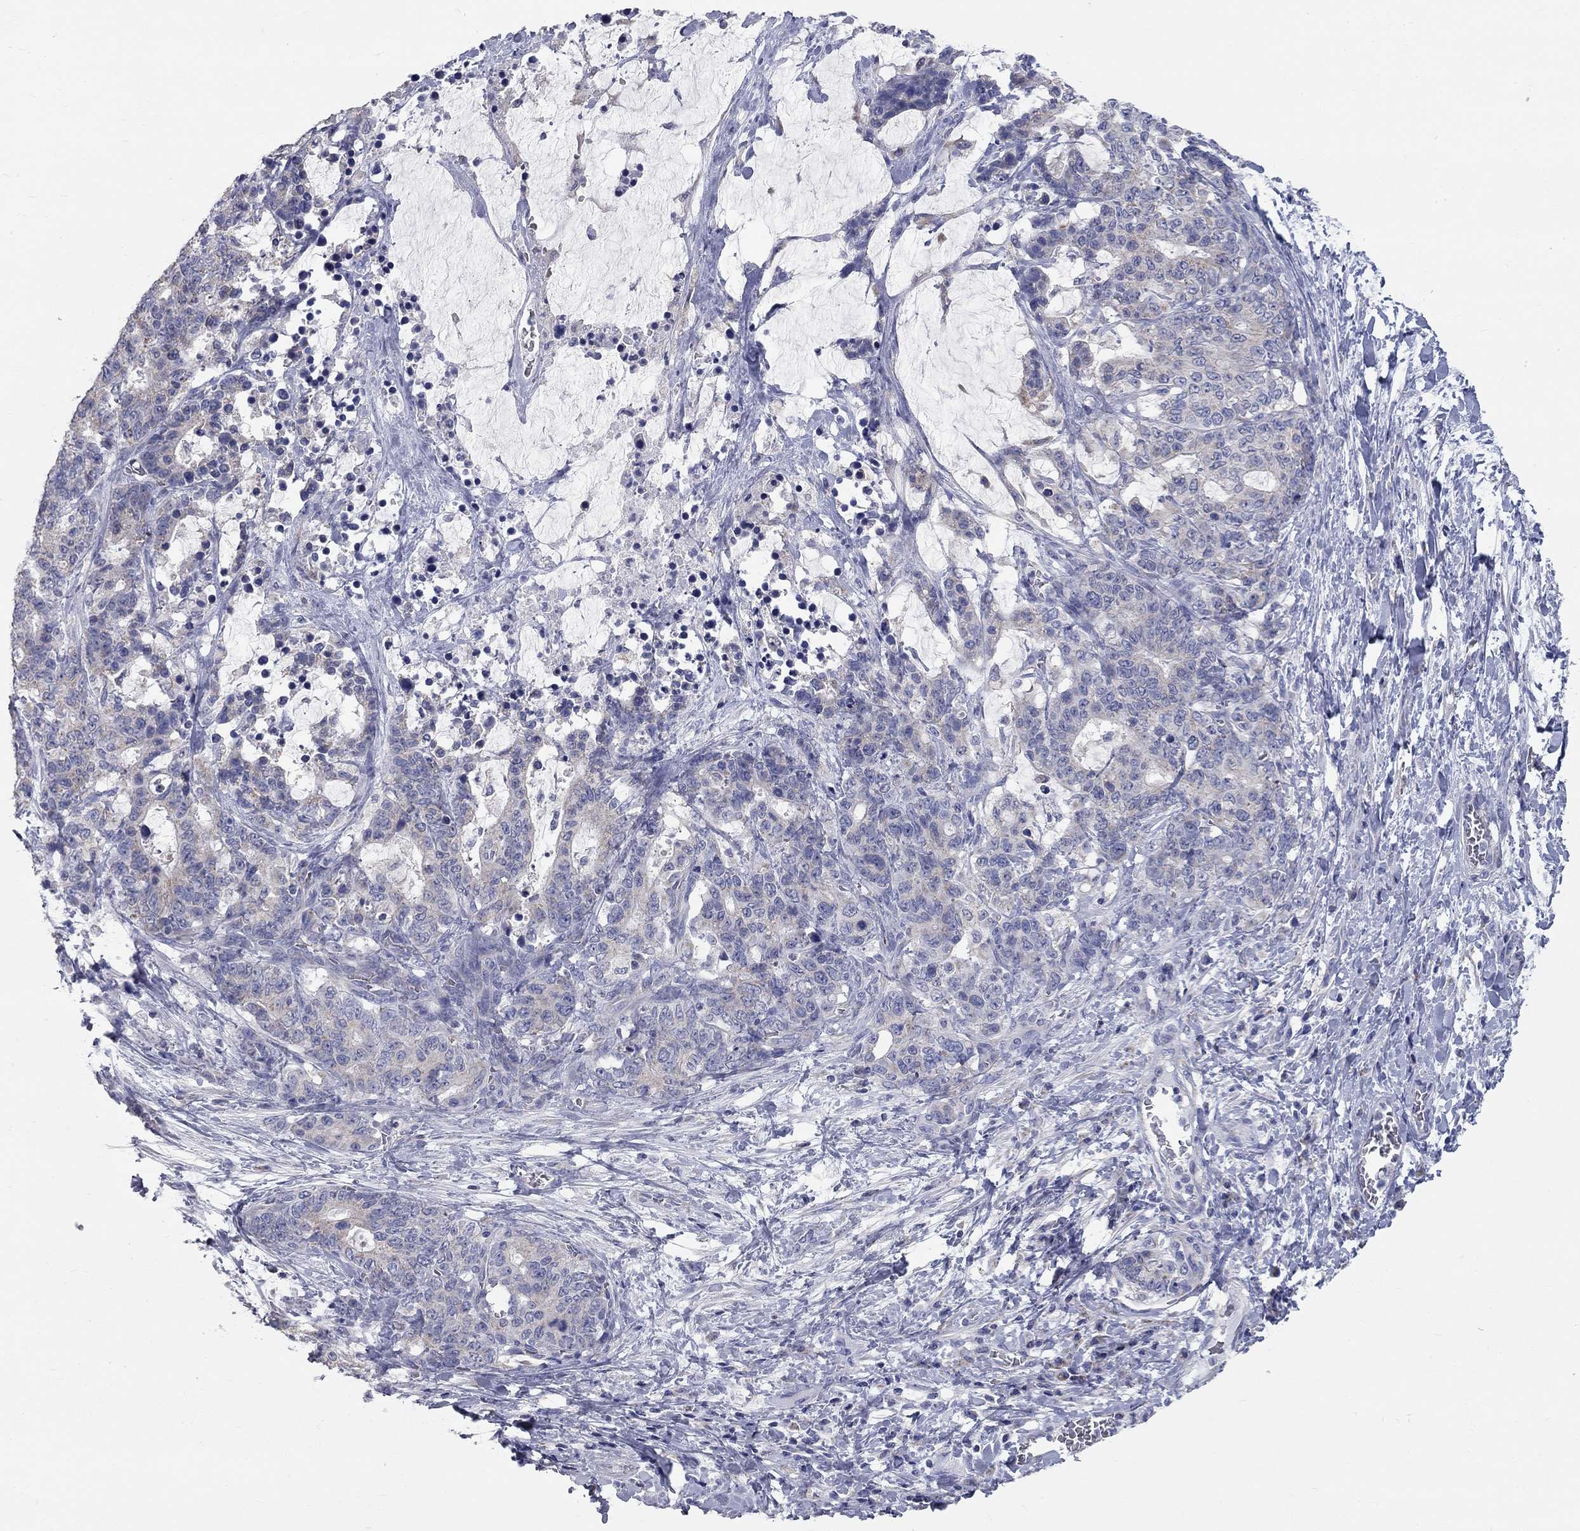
{"staining": {"intensity": "negative", "quantity": "none", "location": "none"}, "tissue": "stomach cancer", "cell_type": "Tumor cells", "image_type": "cancer", "snomed": [{"axis": "morphology", "description": "Normal tissue, NOS"}, {"axis": "morphology", "description": "Adenocarcinoma, NOS"}, {"axis": "topography", "description": "Stomach"}], "caption": "Stomach adenocarcinoma was stained to show a protein in brown. There is no significant expression in tumor cells.", "gene": "CFAP161", "patient": {"sex": "female", "age": 64}}